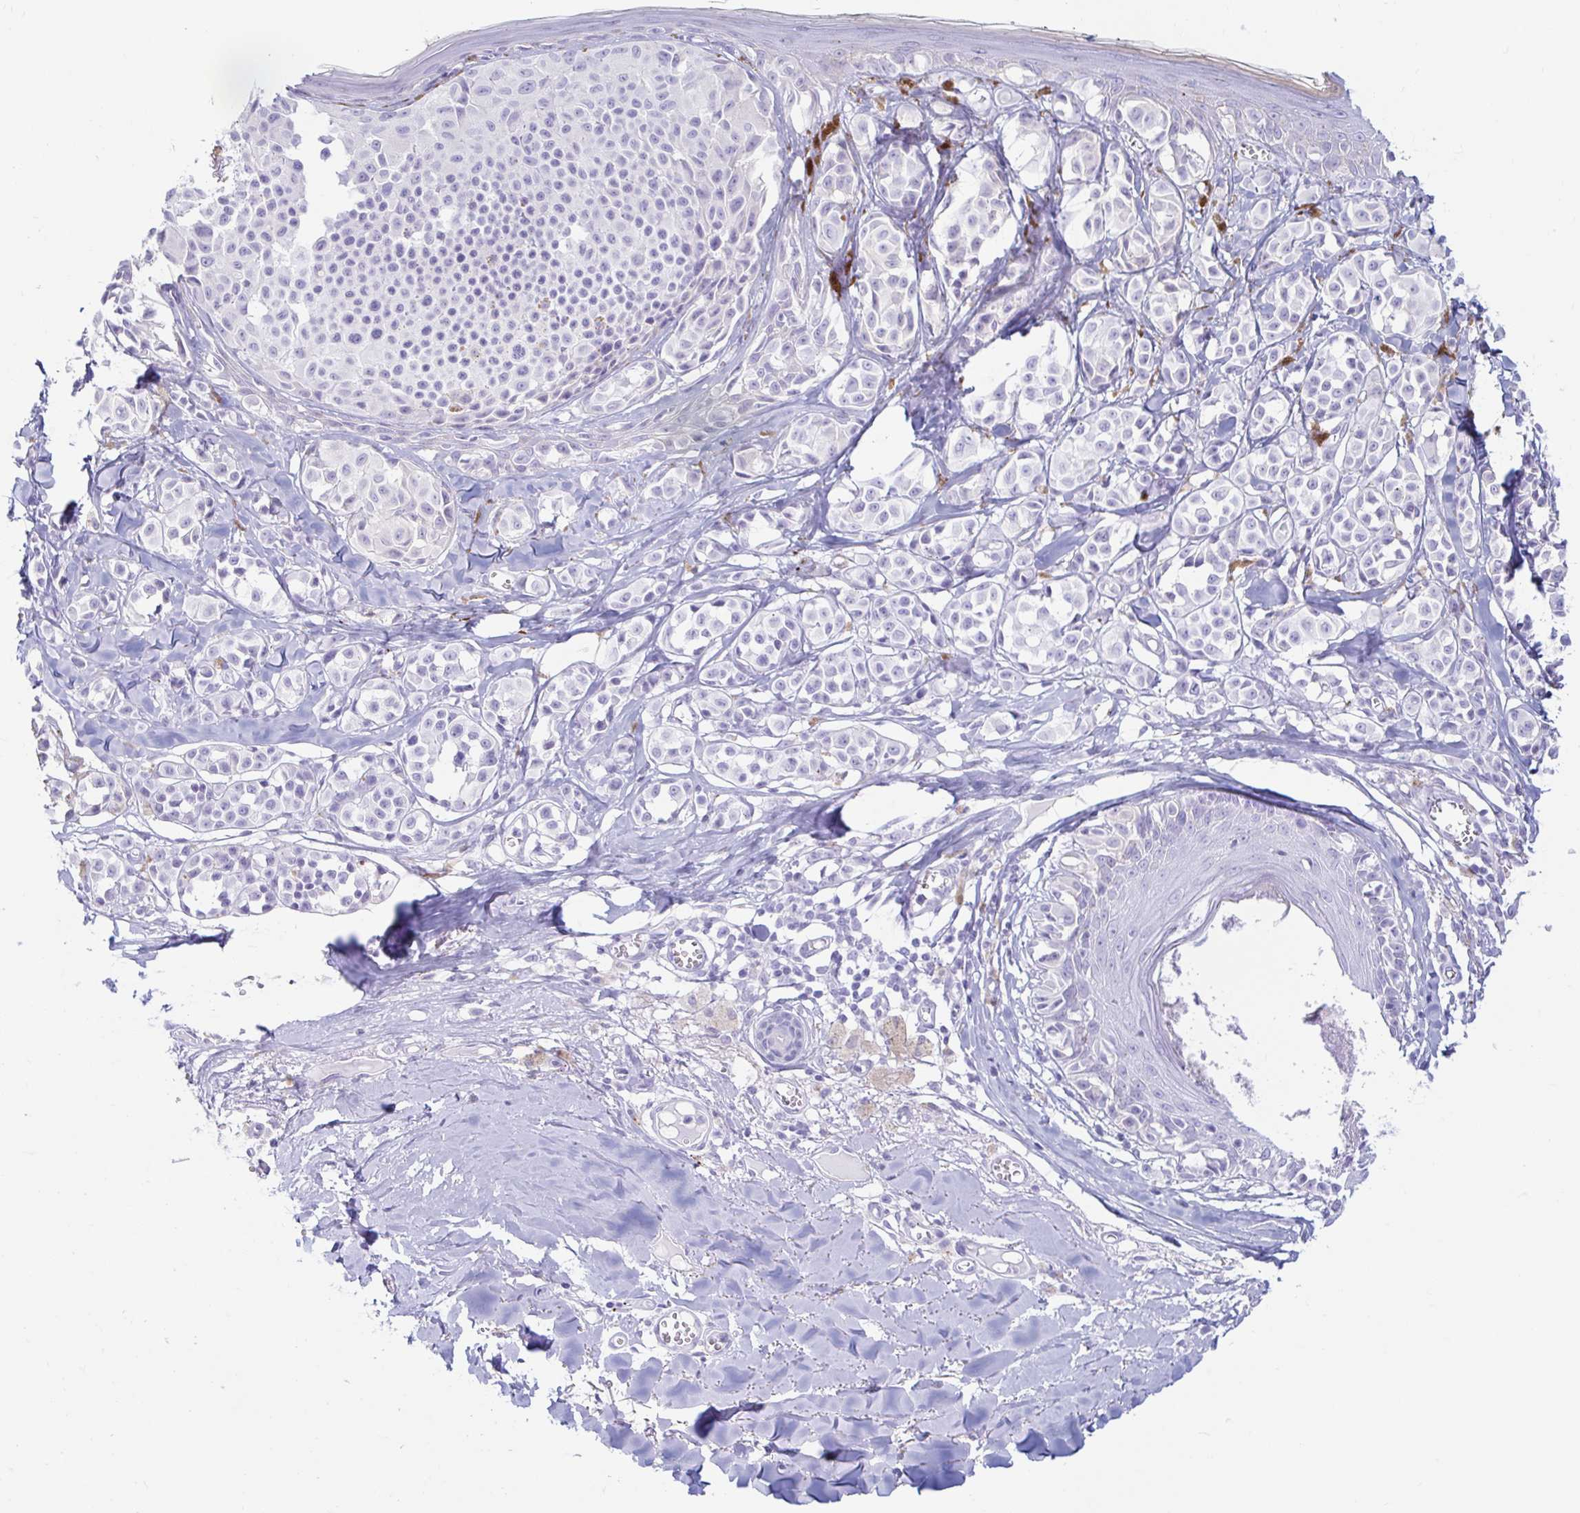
{"staining": {"intensity": "negative", "quantity": "none", "location": "none"}, "tissue": "melanoma", "cell_type": "Tumor cells", "image_type": "cancer", "snomed": [{"axis": "morphology", "description": "Malignant melanoma, NOS"}, {"axis": "topography", "description": "Skin"}], "caption": "Histopathology image shows no significant protein staining in tumor cells of malignant melanoma.", "gene": "ERICH6", "patient": {"sex": "female", "age": 43}}